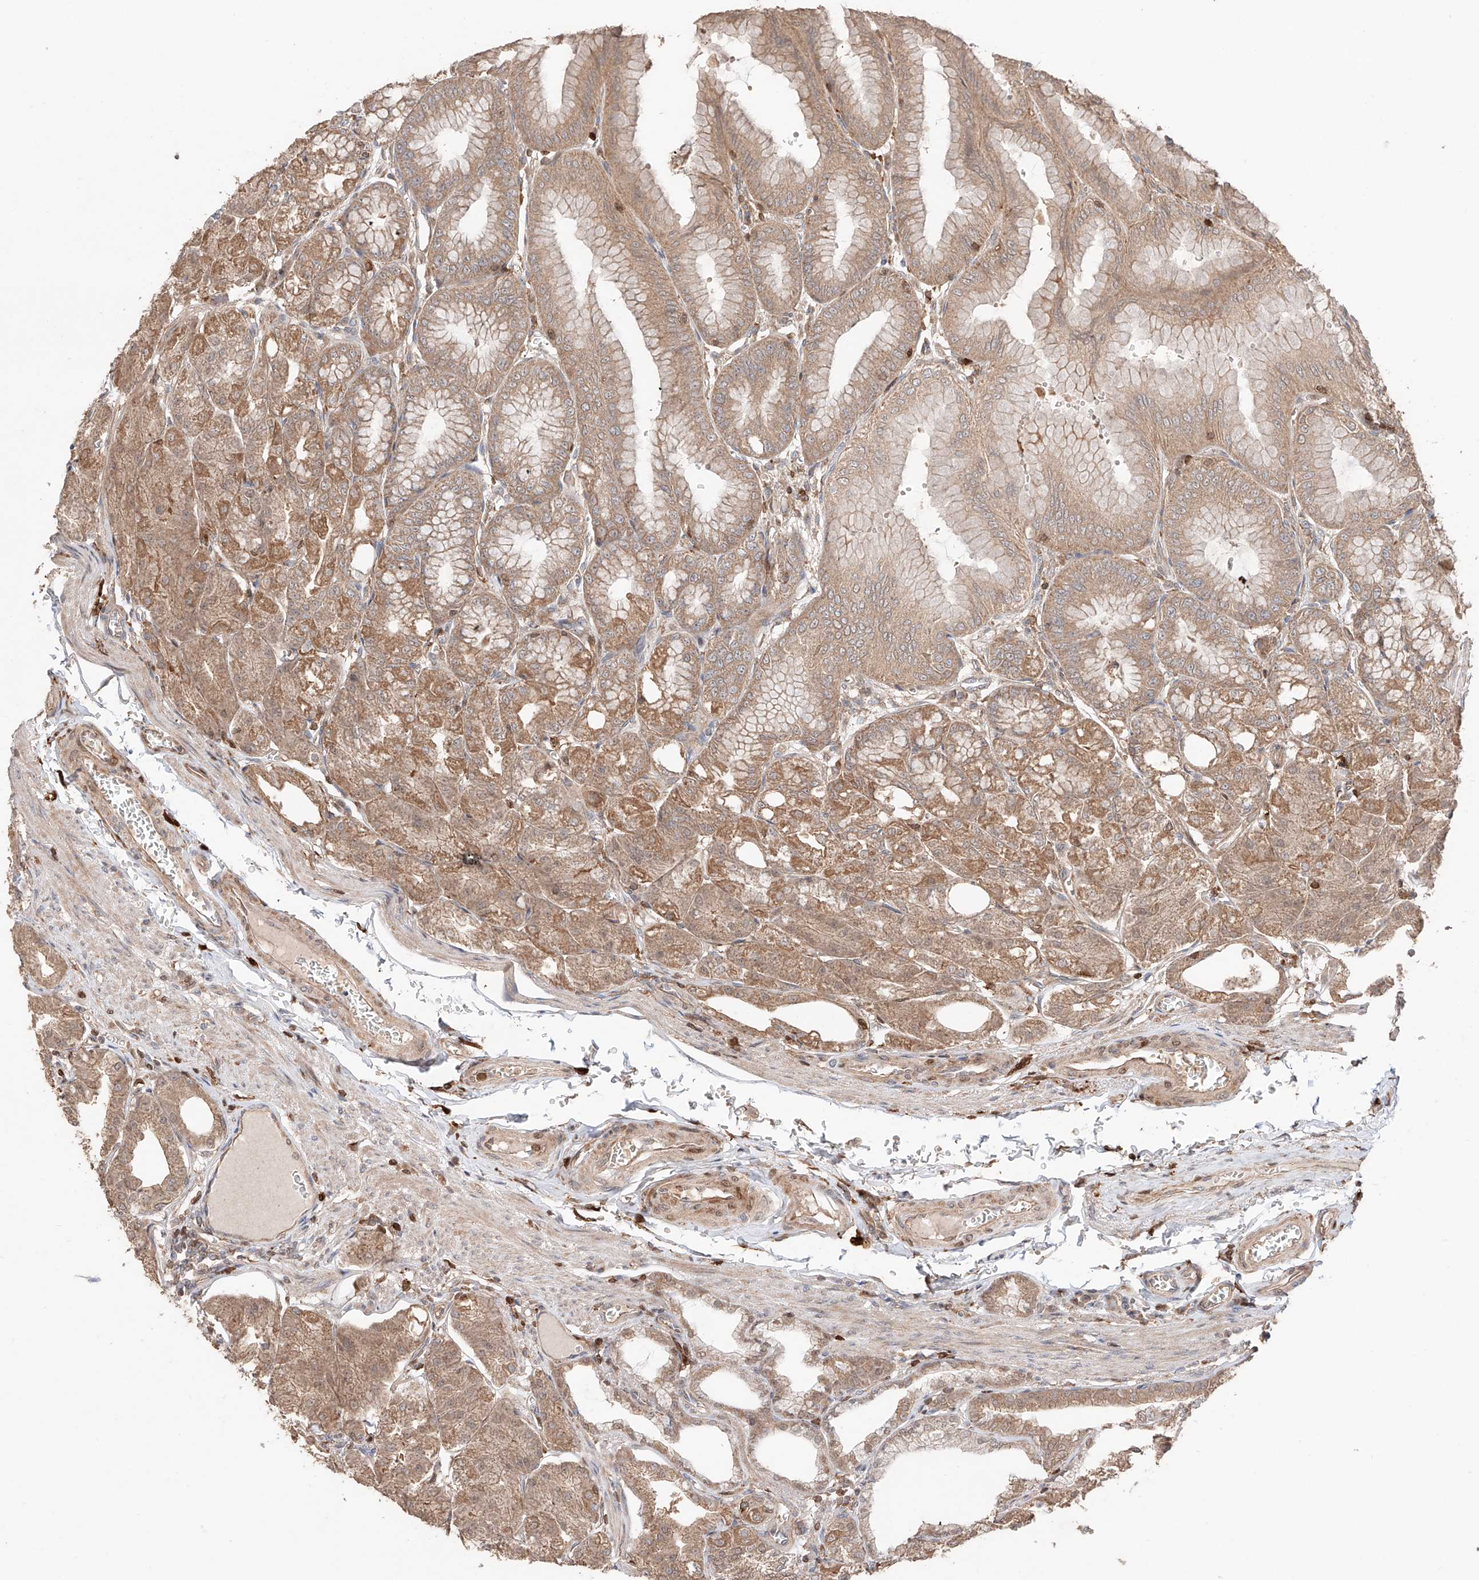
{"staining": {"intensity": "moderate", "quantity": ">75%", "location": "cytoplasmic/membranous"}, "tissue": "stomach", "cell_type": "Glandular cells", "image_type": "normal", "snomed": [{"axis": "morphology", "description": "Normal tissue, NOS"}, {"axis": "topography", "description": "Stomach, lower"}], "caption": "Stomach stained with a protein marker exhibits moderate staining in glandular cells.", "gene": "IGSF22", "patient": {"sex": "male", "age": 71}}